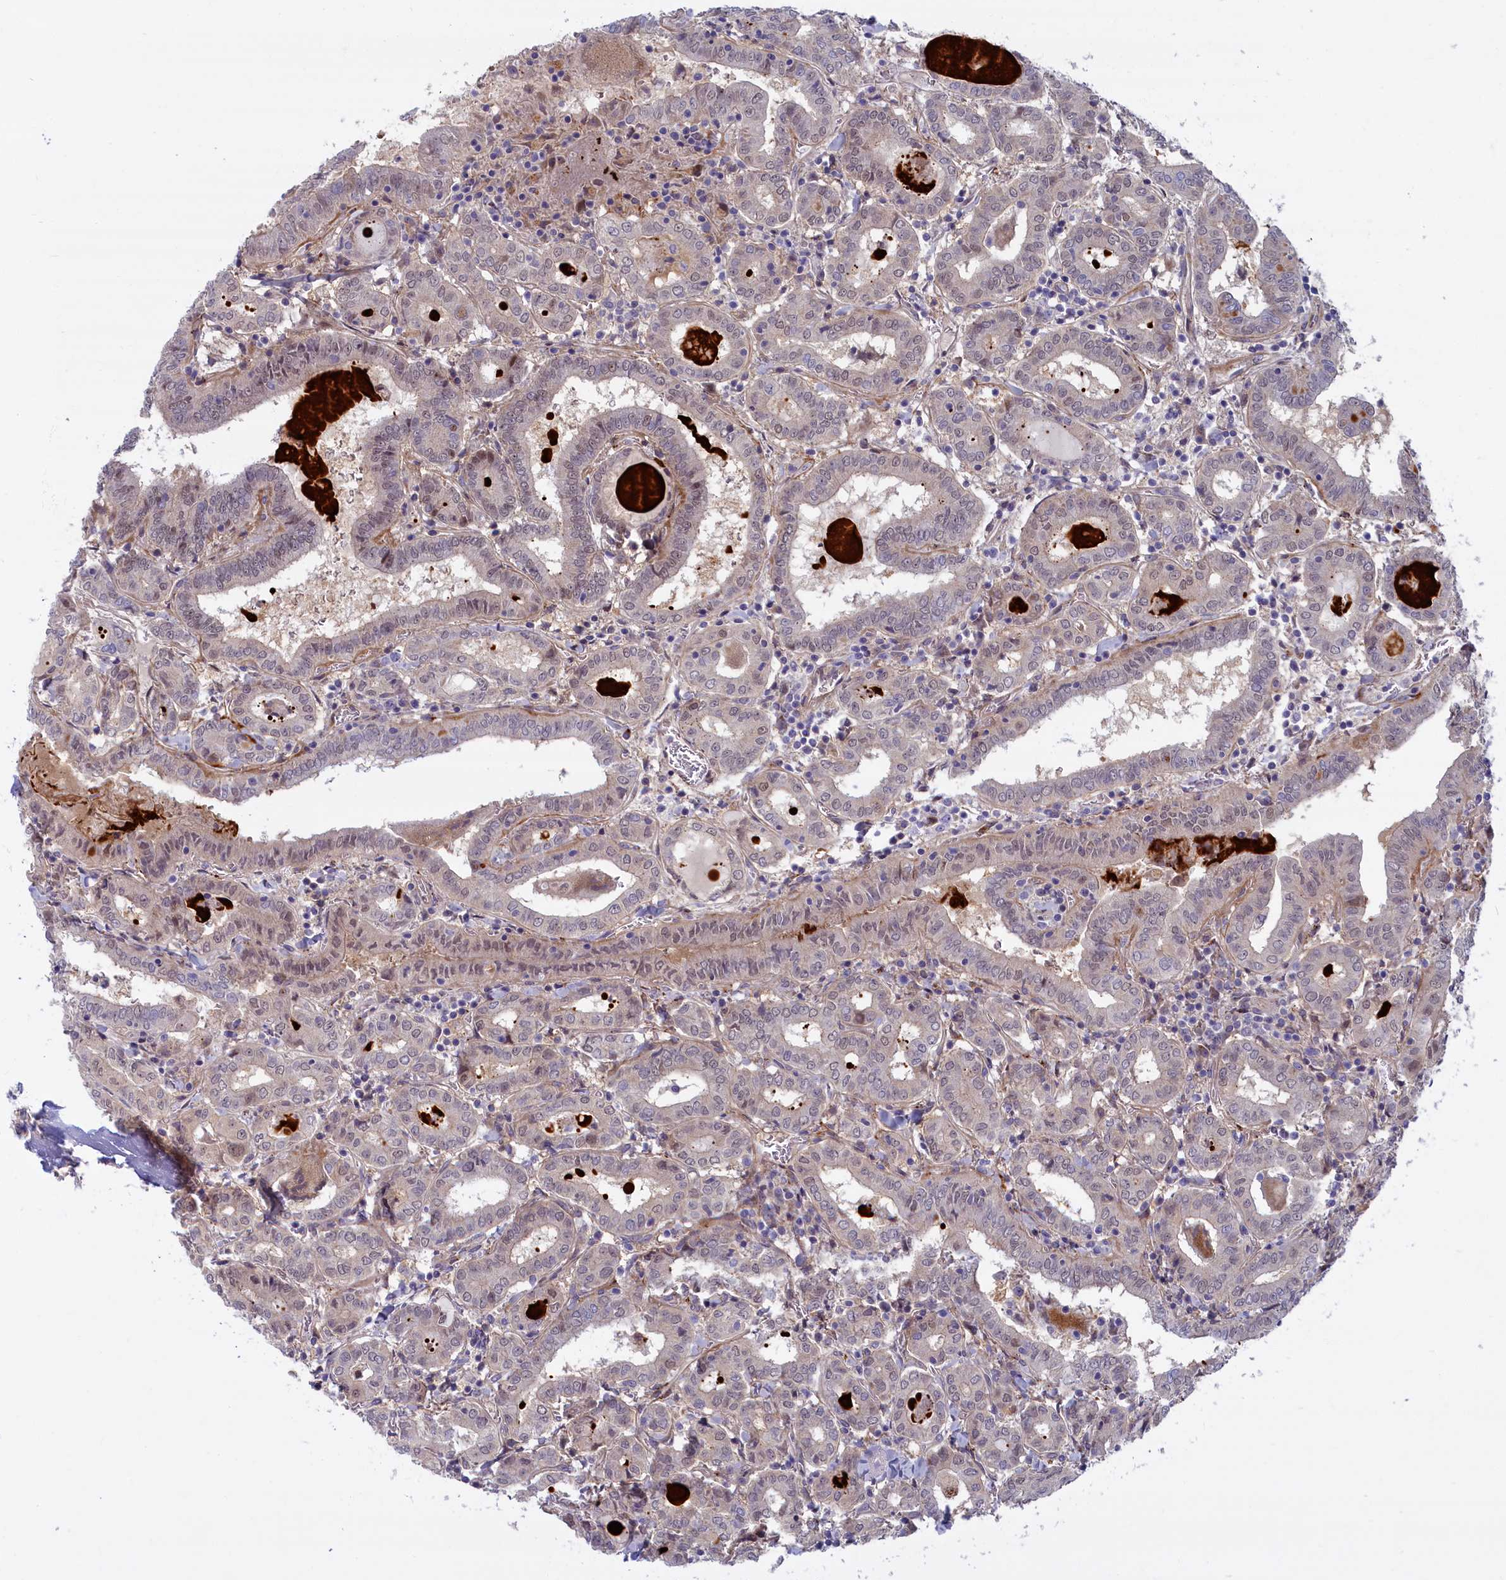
{"staining": {"intensity": "weak", "quantity": "<25%", "location": "nuclear"}, "tissue": "thyroid cancer", "cell_type": "Tumor cells", "image_type": "cancer", "snomed": [{"axis": "morphology", "description": "Papillary adenocarcinoma, NOS"}, {"axis": "topography", "description": "Thyroid gland"}], "caption": "Immunohistochemistry histopathology image of thyroid cancer stained for a protein (brown), which displays no positivity in tumor cells.", "gene": "FCSK", "patient": {"sex": "female", "age": 72}}